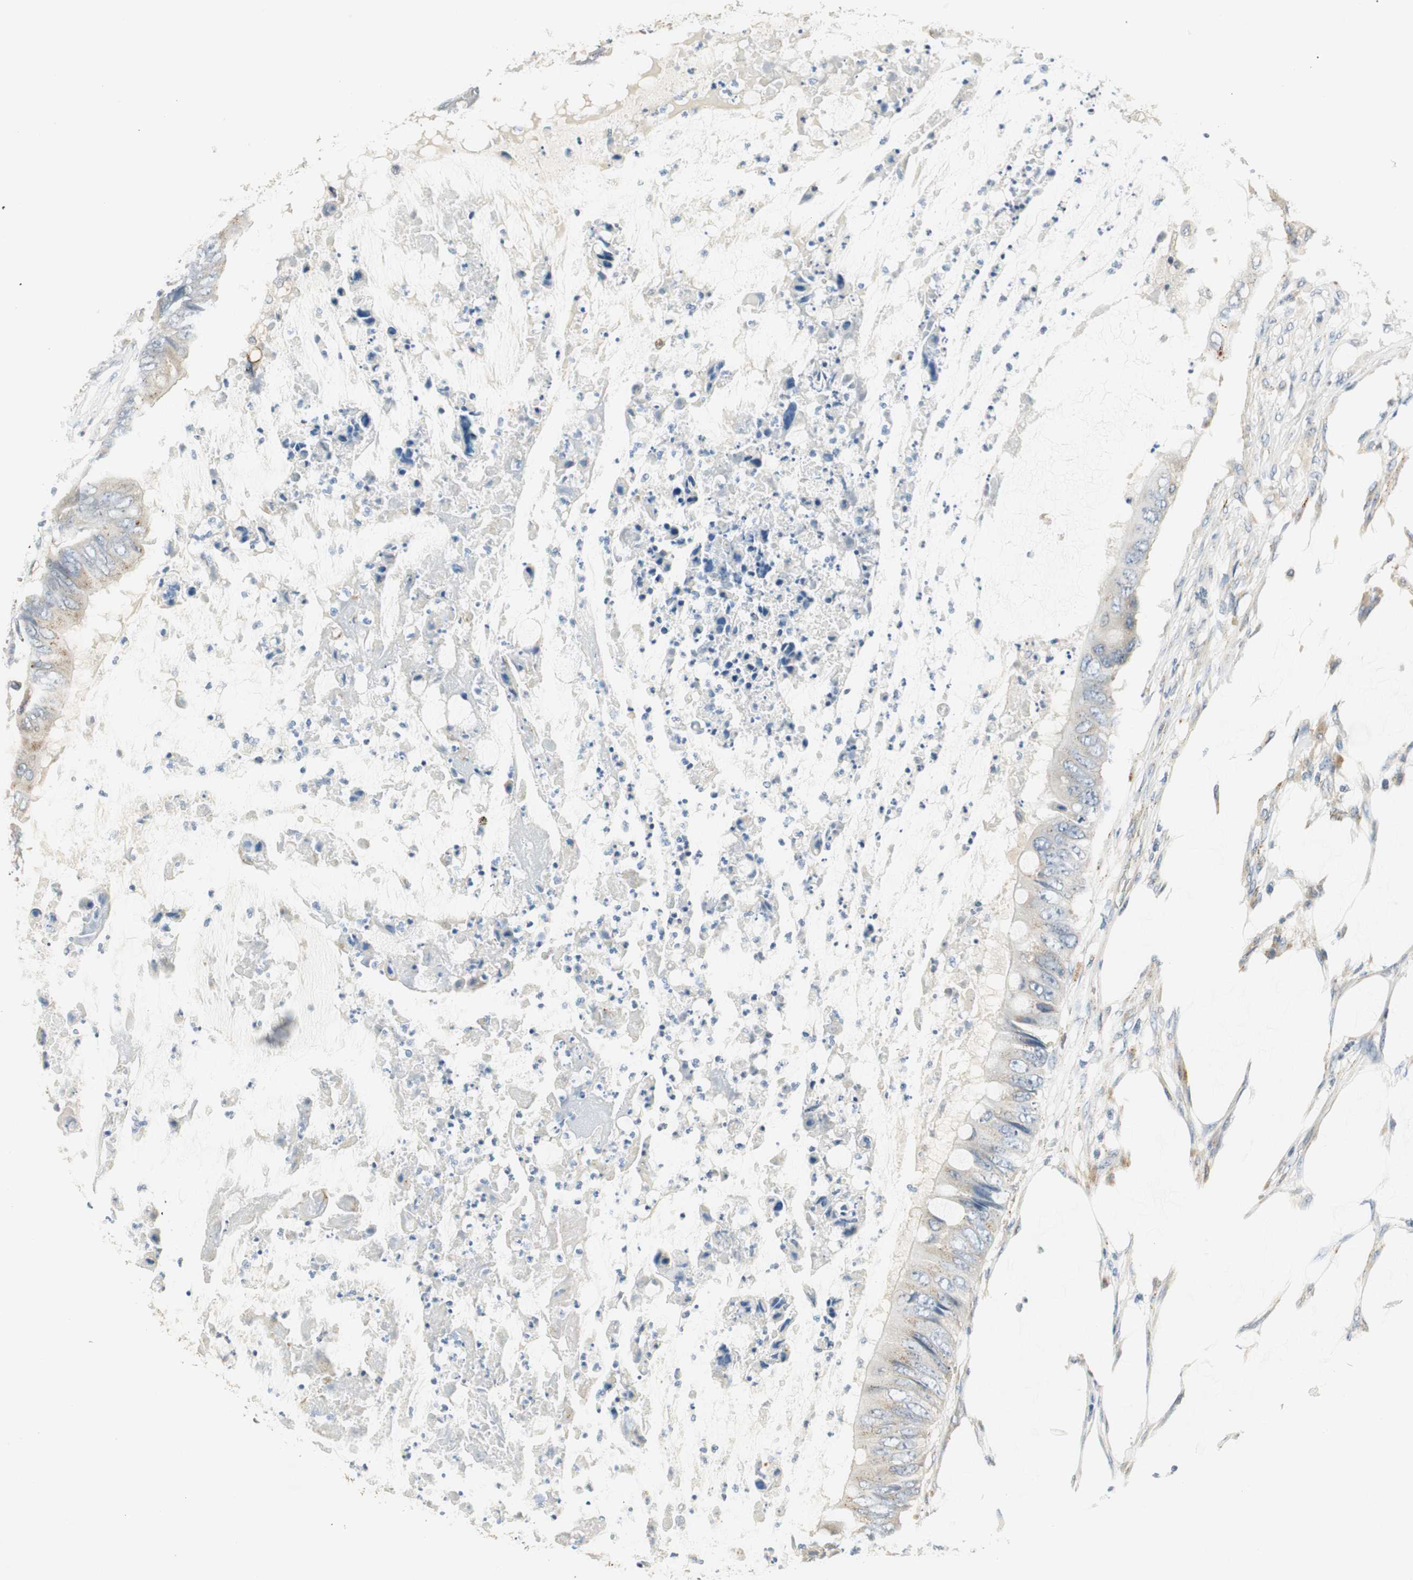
{"staining": {"intensity": "weak", "quantity": "<25%", "location": "cytoplasmic/membranous"}, "tissue": "colorectal cancer", "cell_type": "Tumor cells", "image_type": "cancer", "snomed": [{"axis": "morphology", "description": "Normal tissue, NOS"}, {"axis": "morphology", "description": "Adenocarcinoma, NOS"}, {"axis": "topography", "description": "Rectum"}, {"axis": "topography", "description": "Peripheral nerve tissue"}], "caption": "Immunohistochemistry photomicrograph of neoplastic tissue: human colorectal adenocarcinoma stained with DAB reveals no significant protein expression in tumor cells.", "gene": "NIT1", "patient": {"sex": "female", "age": 77}}